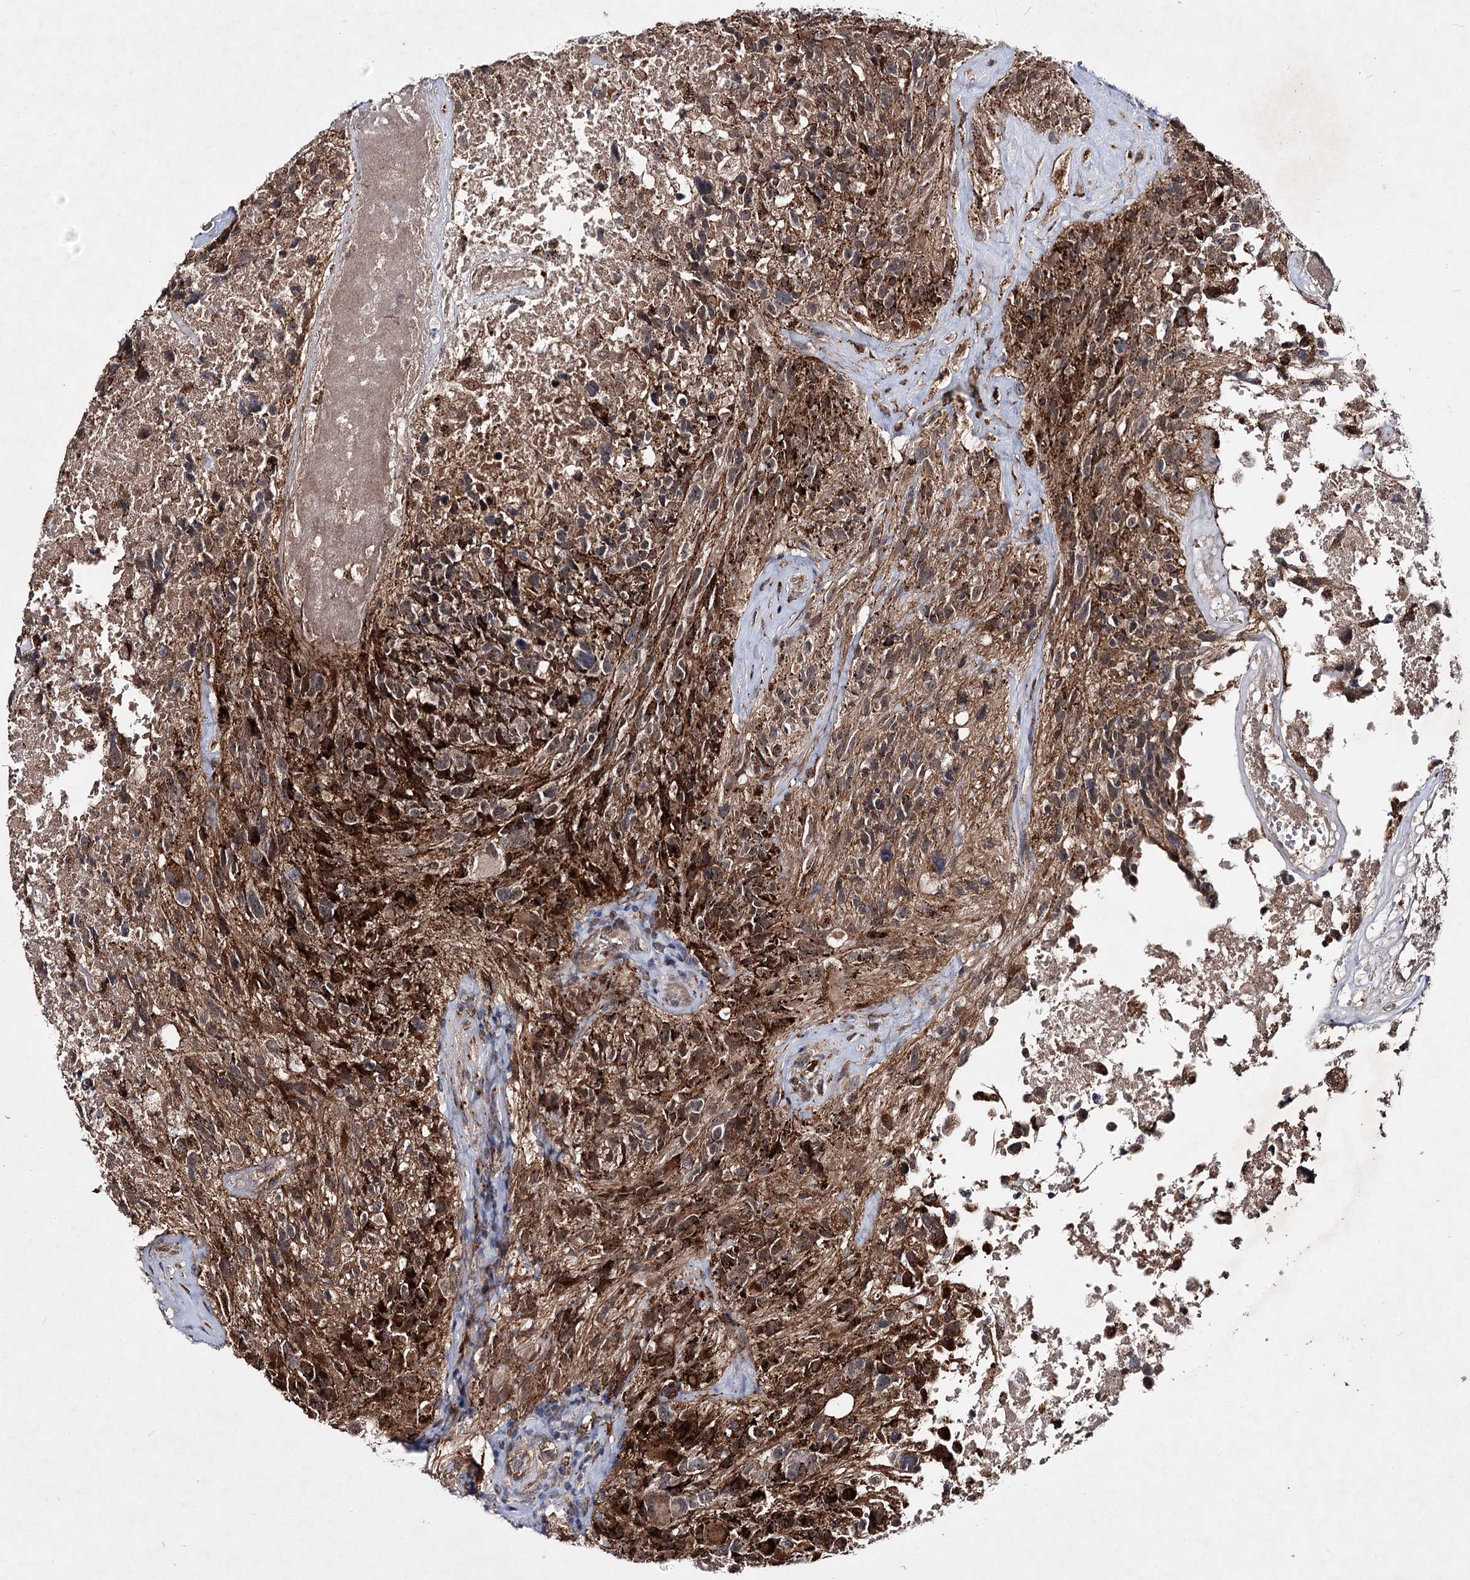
{"staining": {"intensity": "moderate", "quantity": ">75%", "location": "cytoplasmic/membranous"}, "tissue": "glioma", "cell_type": "Tumor cells", "image_type": "cancer", "snomed": [{"axis": "morphology", "description": "Glioma, malignant, High grade"}, {"axis": "topography", "description": "Brain"}], "caption": "IHC histopathology image of neoplastic tissue: glioma stained using IHC shows medium levels of moderate protein expression localized specifically in the cytoplasmic/membranous of tumor cells, appearing as a cytoplasmic/membranous brown color.", "gene": "MSANTD2", "patient": {"sex": "male", "age": 76}}